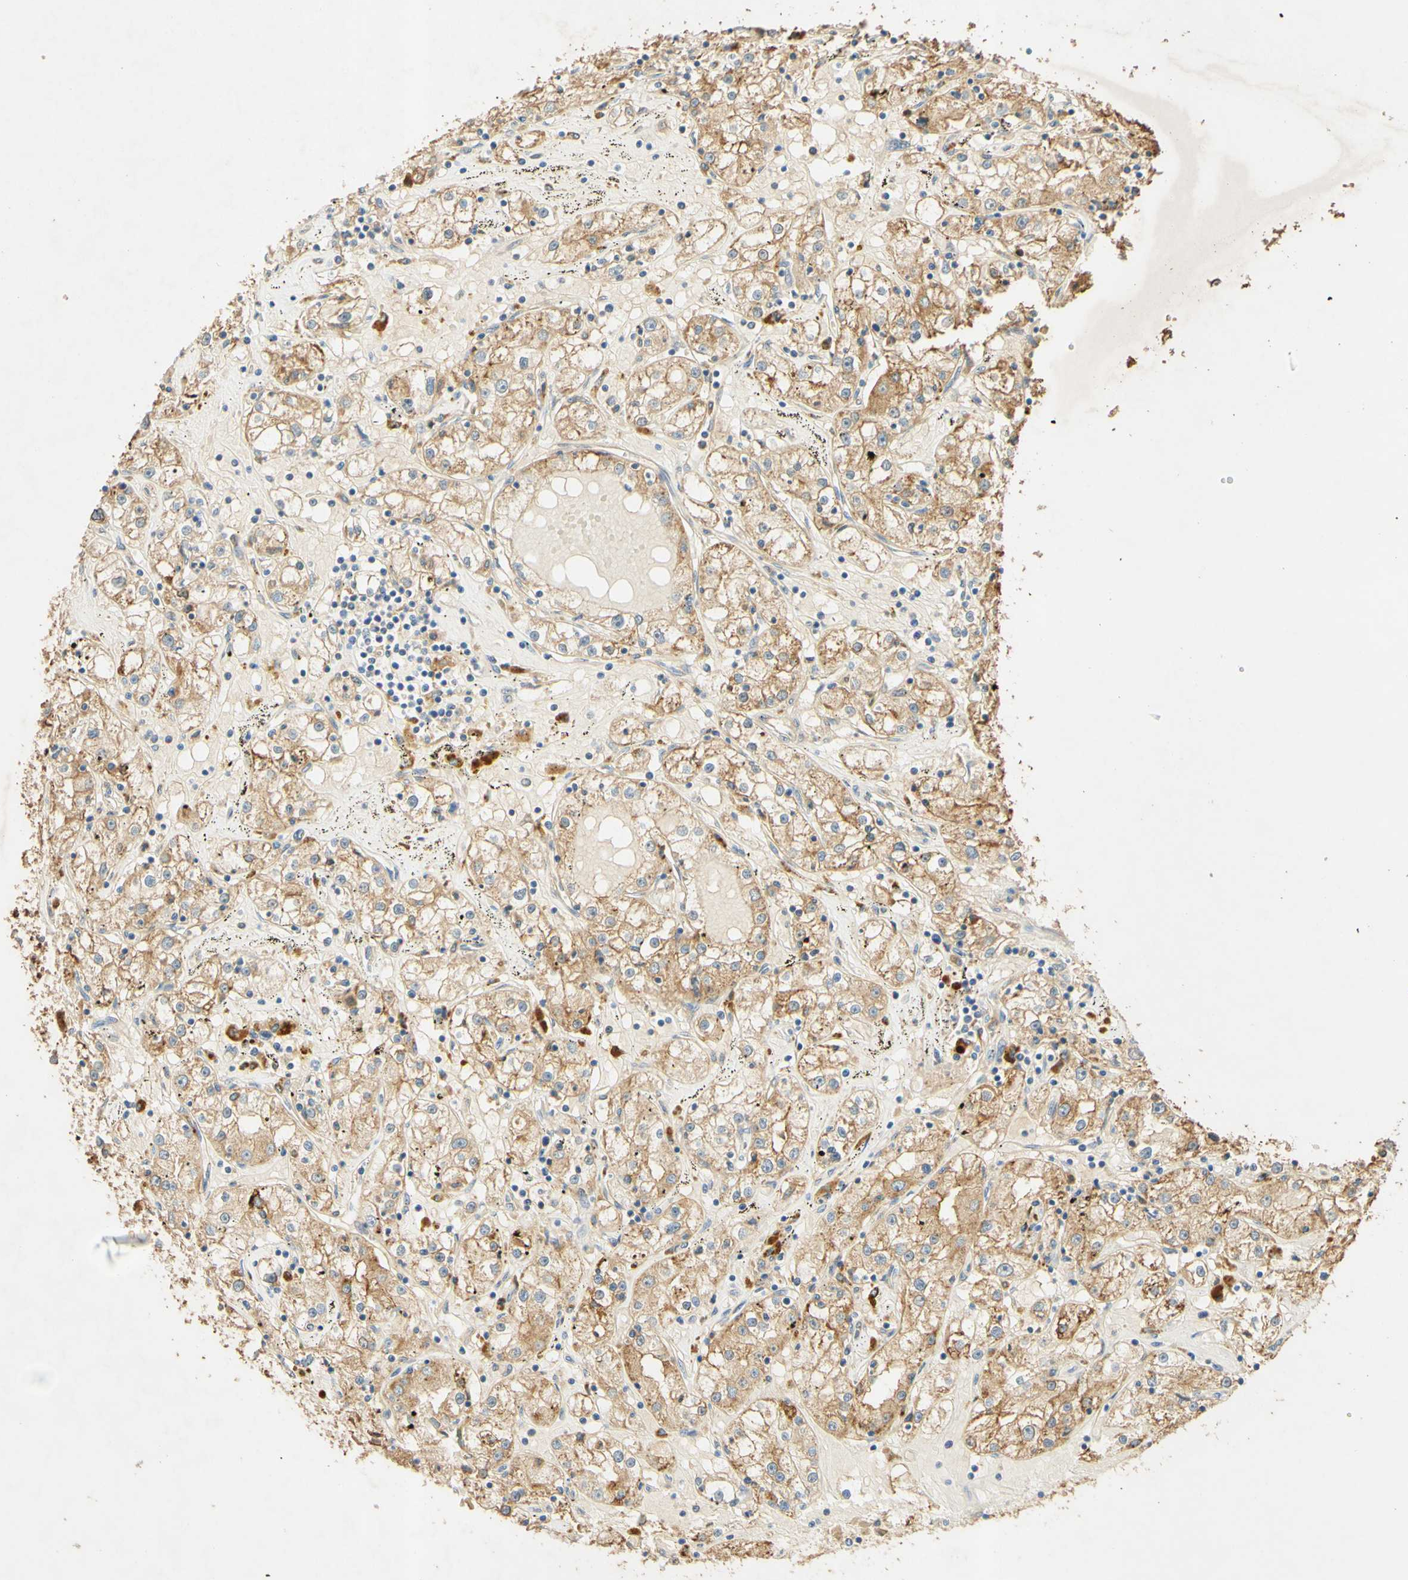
{"staining": {"intensity": "moderate", "quantity": ">75%", "location": "cytoplasmic/membranous"}, "tissue": "renal cancer", "cell_type": "Tumor cells", "image_type": "cancer", "snomed": [{"axis": "morphology", "description": "Adenocarcinoma, NOS"}, {"axis": "topography", "description": "Kidney"}], "caption": "High-power microscopy captured an immunohistochemistry (IHC) histopathology image of adenocarcinoma (renal), revealing moderate cytoplasmic/membranous expression in about >75% of tumor cells.", "gene": "ENTREP2", "patient": {"sex": "male", "age": 56}}